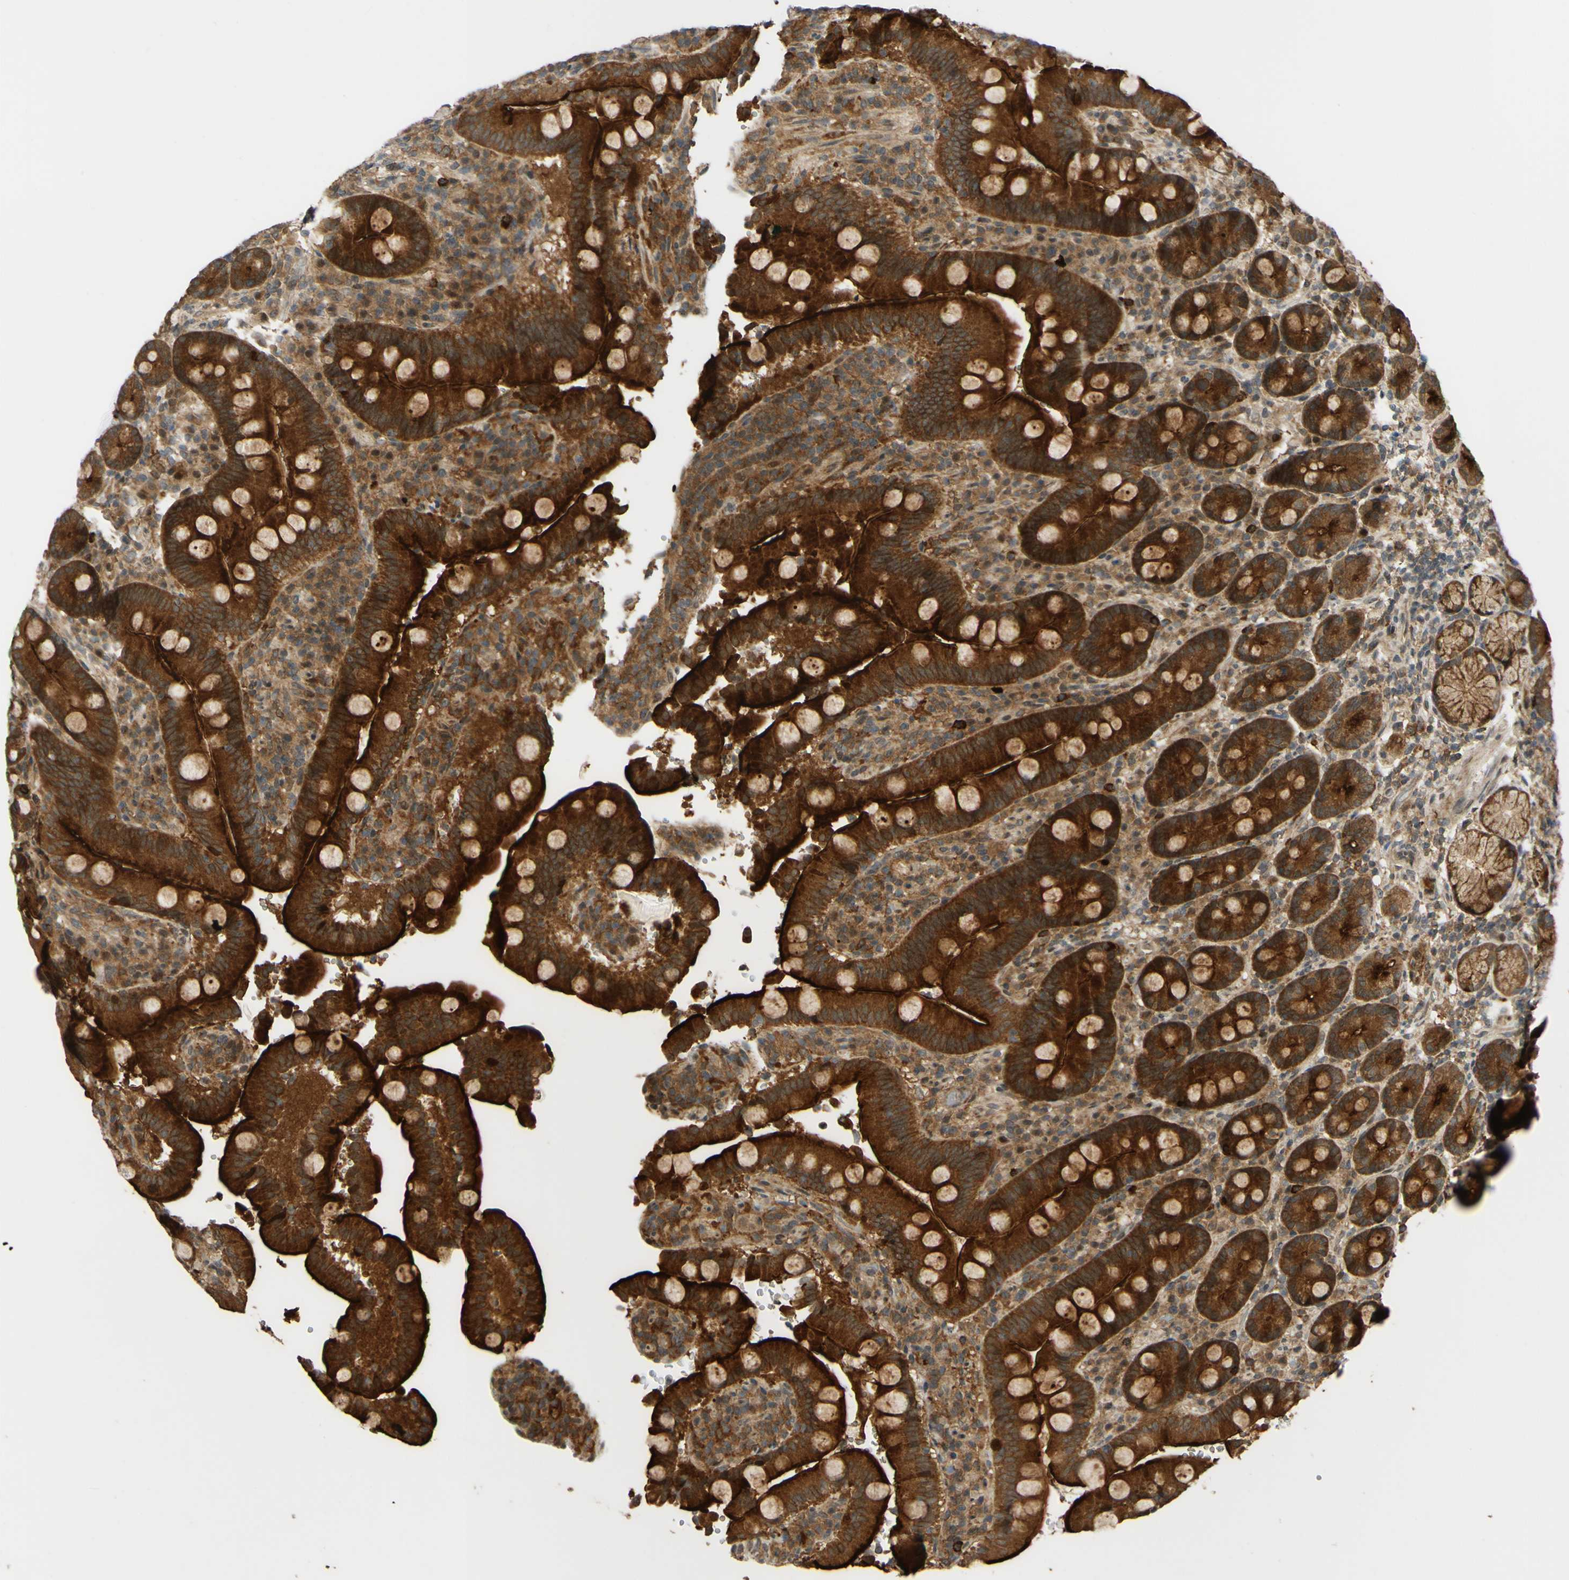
{"staining": {"intensity": "strong", "quantity": ">75%", "location": "cytoplasmic/membranous"}, "tissue": "duodenum", "cell_type": "Glandular cells", "image_type": "normal", "snomed": [{"axis": "morphology", "description": "Normal tissue, NOS"}, {"axis": "topography", "description": "Small intestine, NOS"}], "caption": "A high-resolution image shows immunohistochemistry (IHC) staining of unremarkable duodenum, which shows strong cytoplasmic/membranous expression in about >75% of glandular cells. (DAB (3,3'-diaminobenzidine) IHC, brown staining for protein, blue staining for nuclei).", "gene": "ABCC8", "patient": {"sex": "female", "age": 71}}